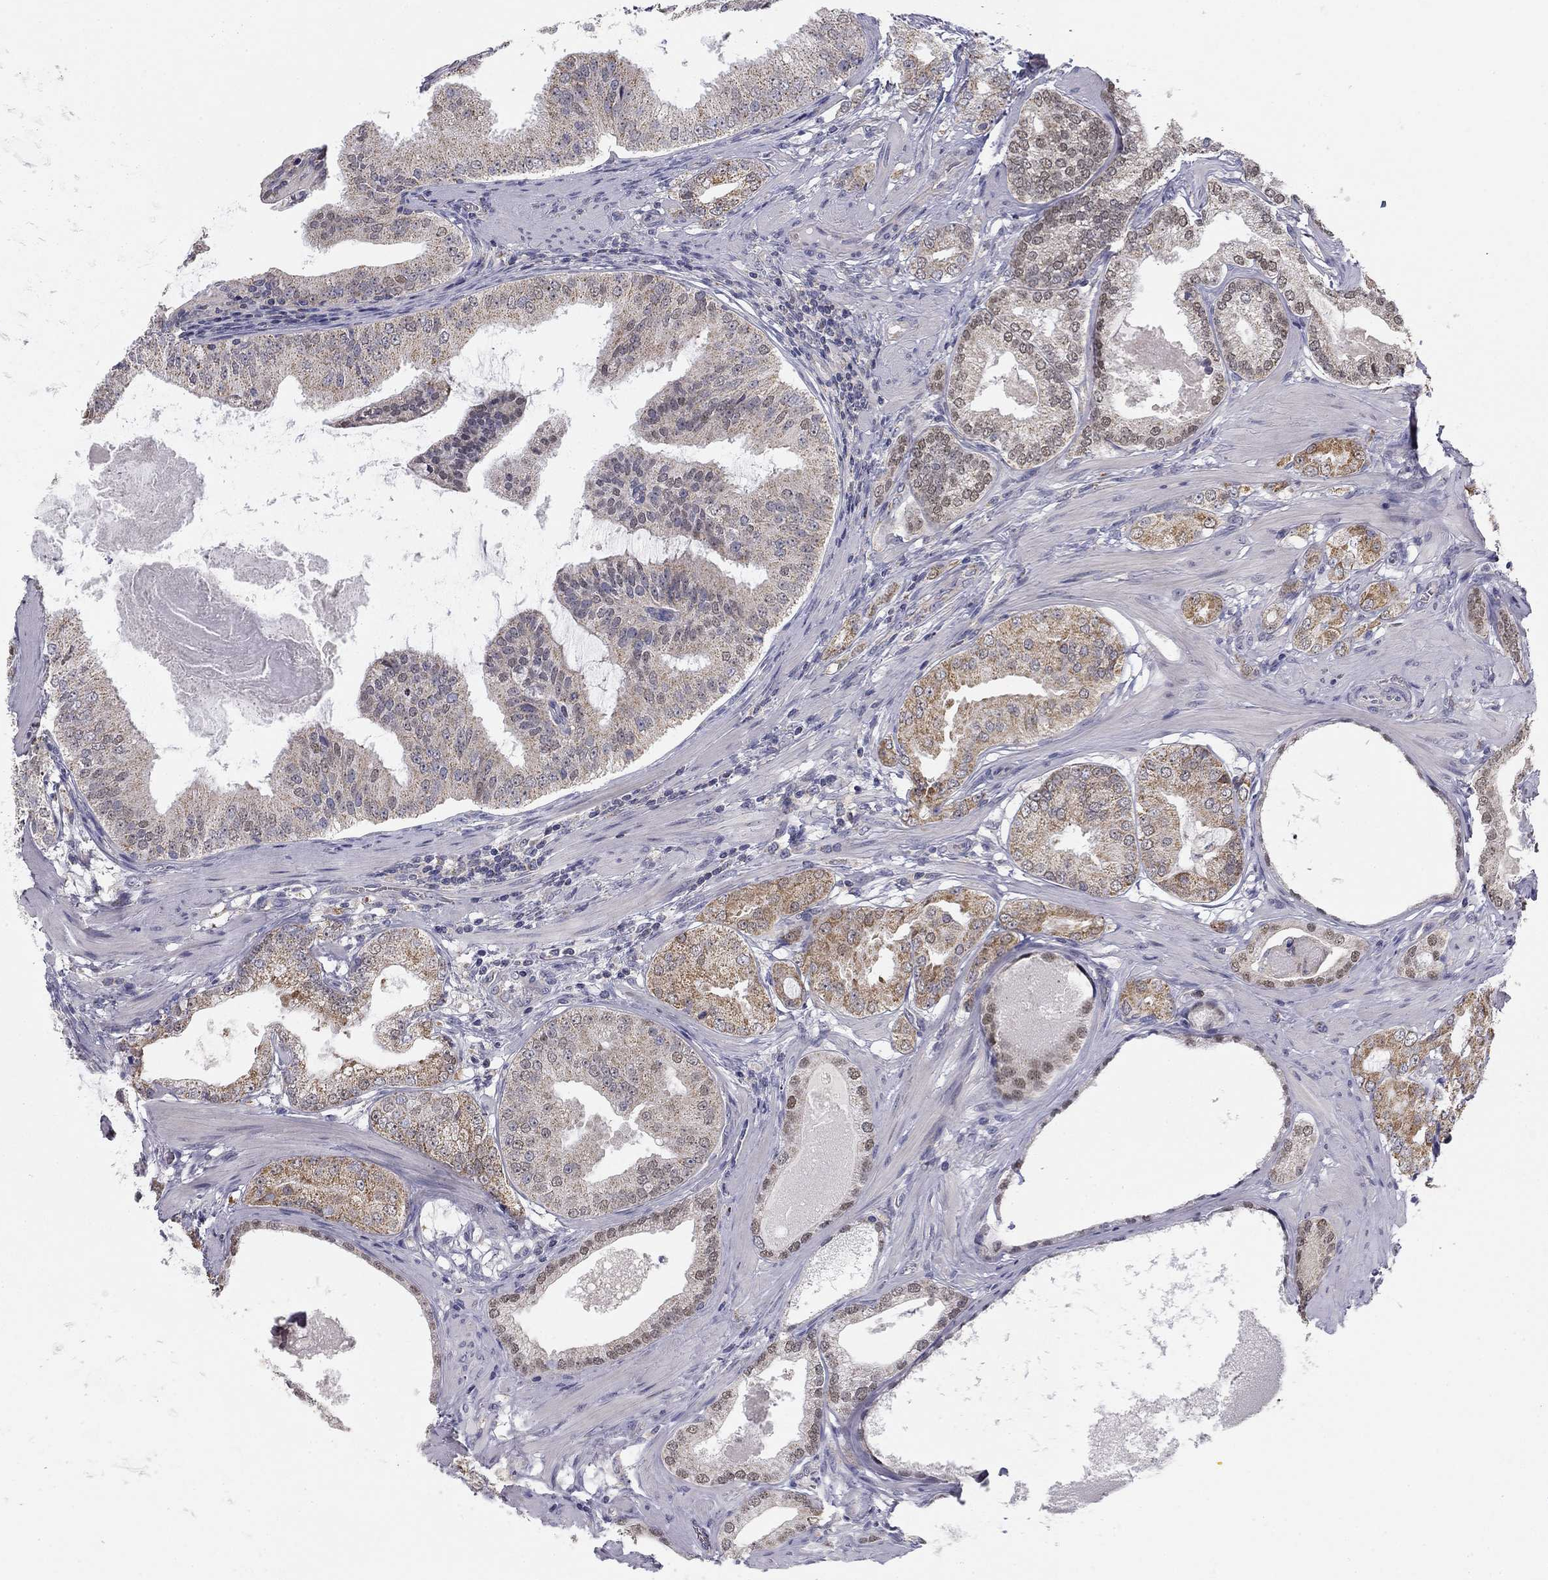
{"staining": {"intensity": "weak", "quantity": "25%-75%", "location": "cytoplasmic/membranous,nuclear"}, "tissue": "prostate cancer", "cell_type": "Tumor cells", "image_type": "cancer", "snomed": [{"axis": "morphology", "description": "Adenocarcinoma, High grade"}, {"axis": "topography", "description": "Prostate and seminal vesicle, NOS"}], "caption": "Human prostate cancer stained with a brown dye shows weak cytoplasmic/membranous and nuclear positive staining in approximately 25%-75% of tumor cells.", "gene": "SLC2A9", "patient": {"sex": "male", "age": 62}}